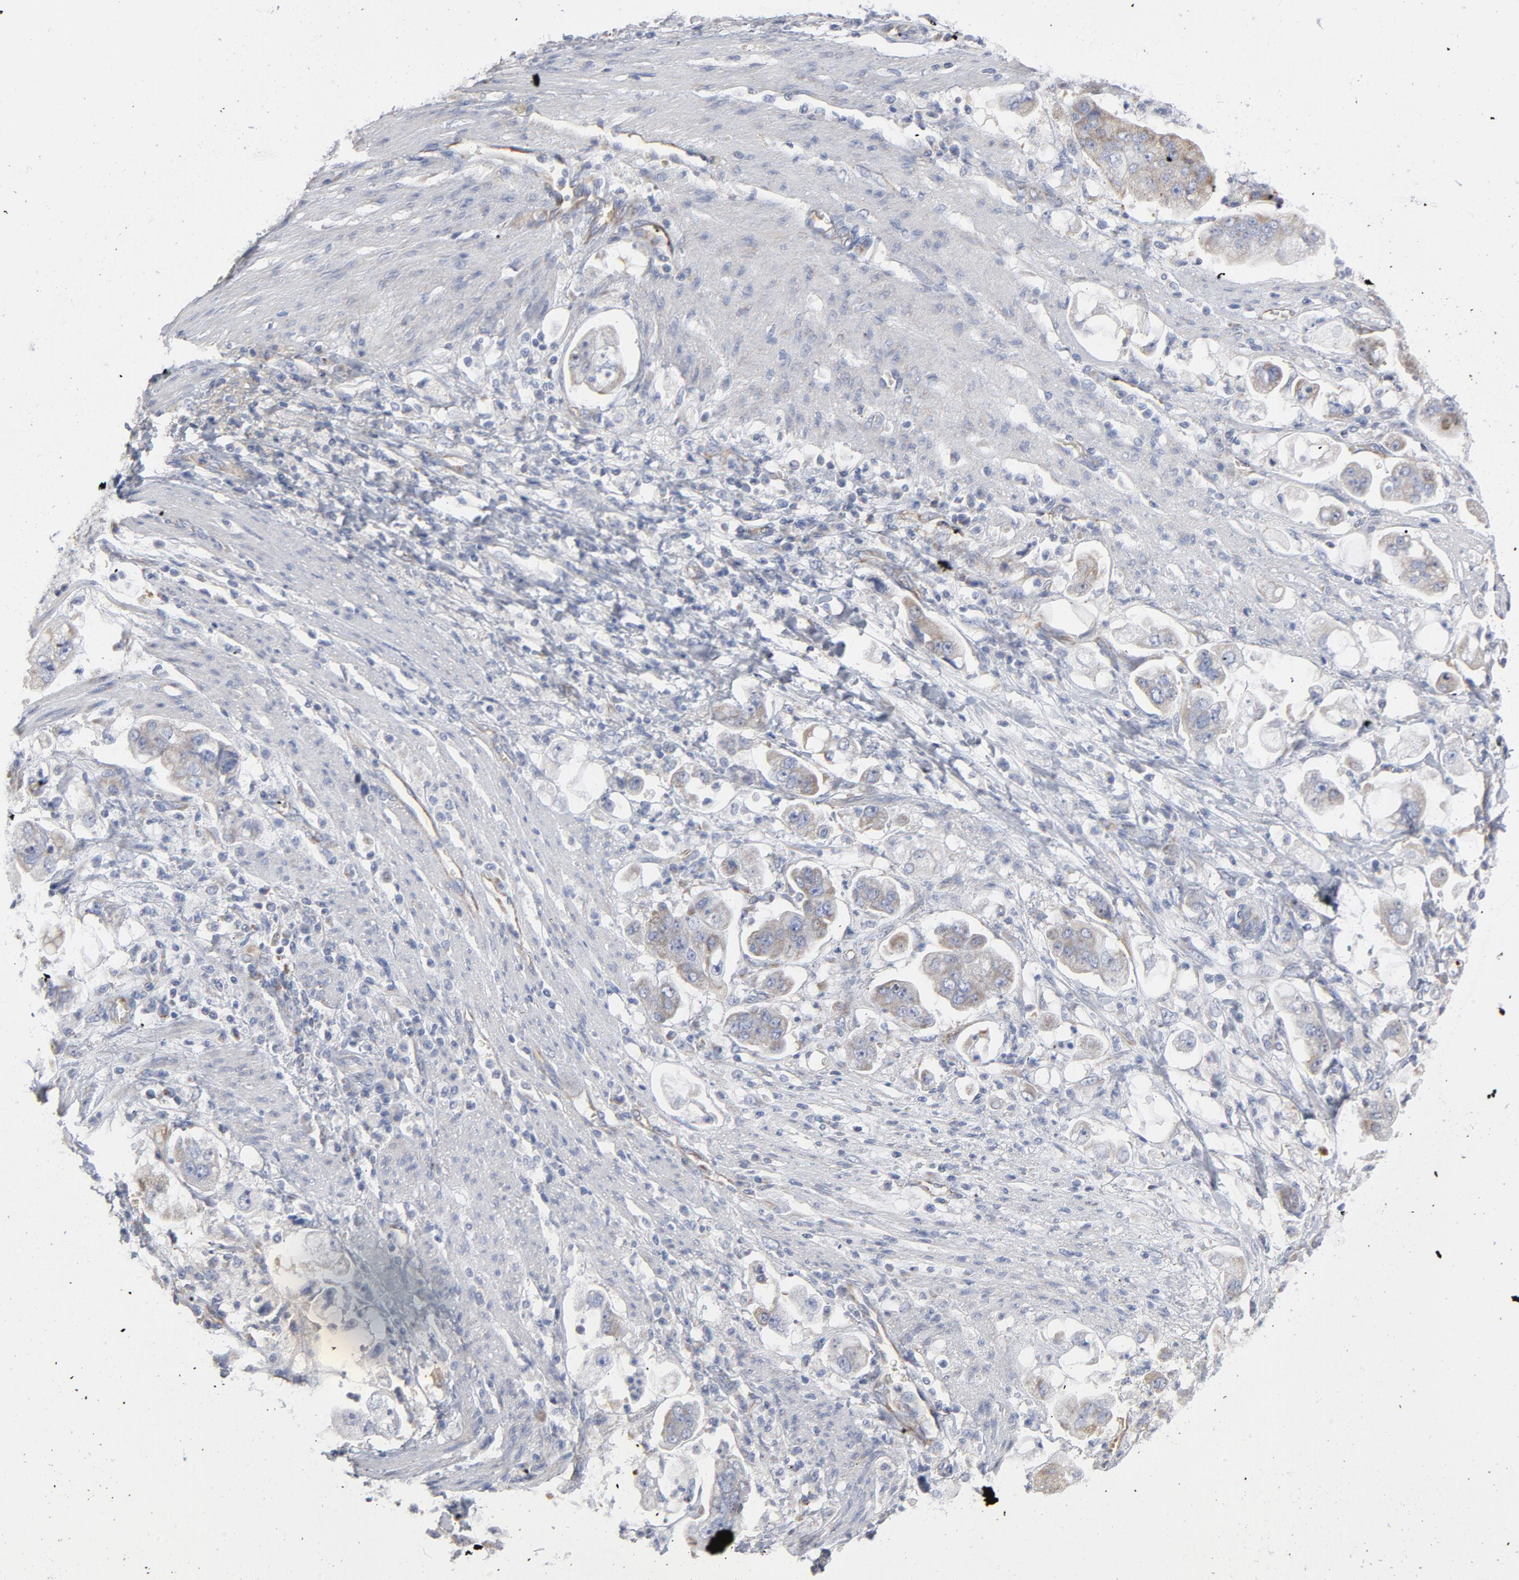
{"staining": {"intensity": "weak", "quantity": "<25%", "location": "cytoplasmic/membranous"}, "tissue": "stomach cancer", "cell_type": "Tumor cells", "image_type": "cancer", "snomed": [{"axis": "morphology", "description": "Adenocarcinoma, NOS"}, {"axis": "topography", "description": "Stomach"}], "caption": "An IHC image of stomach cancer (adenocarcinoma) is shown. There is no staining in tumor cells of stomach cancer (adenocarcinoma).", "gene": "OXA1L", "patient": {"sex": "male", "age": 62}}